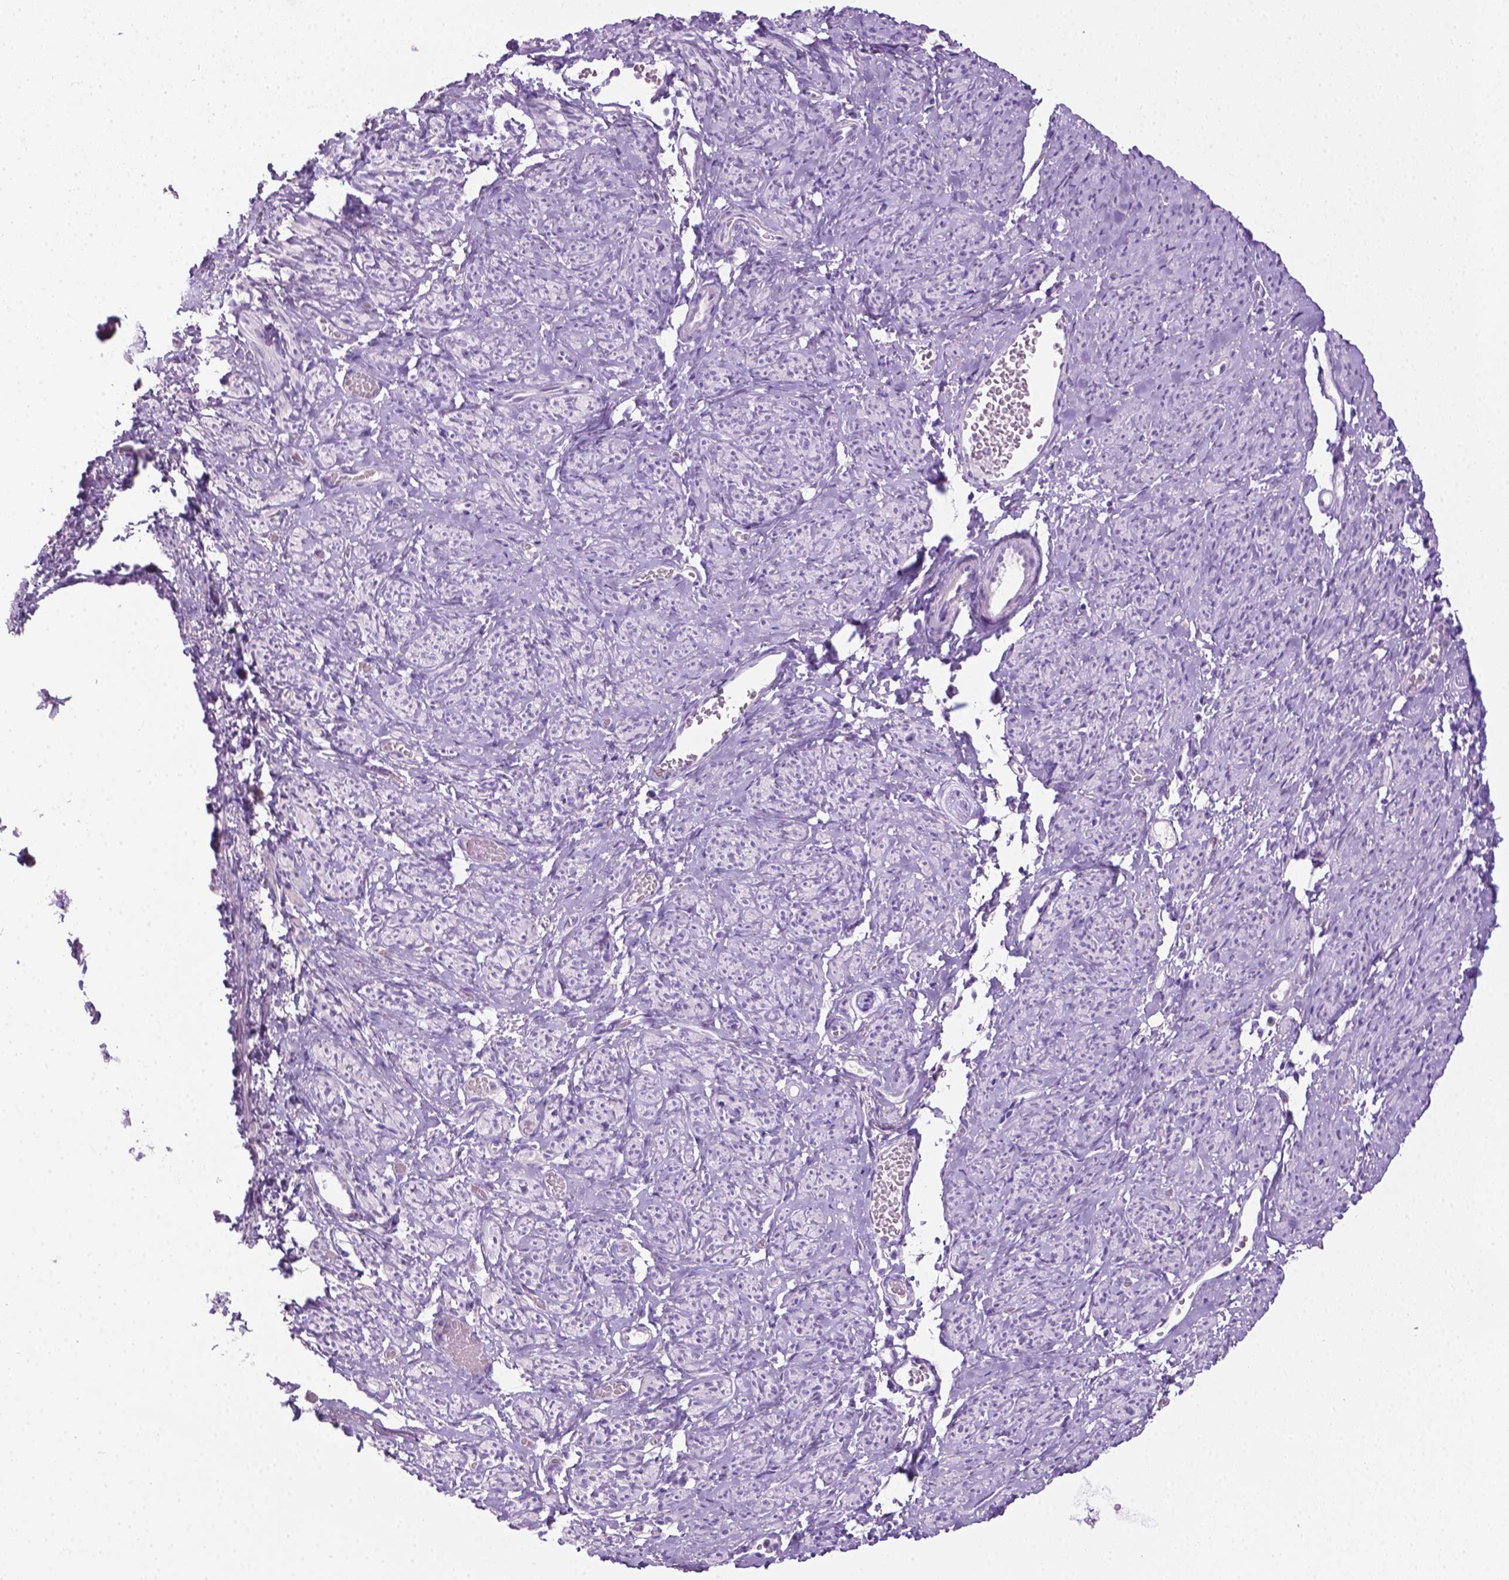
{"staining": {"intensity": "negative", "quantity": "none", "location": "none"}, "tissue": "smooth muscle", "cell_type": "Smooth muscle cells", "image_type": "normal", "snomed": [{"axis": "morphology", "description": "Normal tissue, NOS"}, {"axis": "topography", "description": "Smooth muscle"}], "caption": "An immunohistochemistry image of normal smooth muscle is shown. There is no staining in smooth muscle cells of smooth muscle. The staining is performed using DAB (3,3'-diaminobenzidine) brown chromogen with nuclei counter-stained in using hematoxylin.", "gene": "LELP1", "patient": {"sex": "female", "age": 65}}